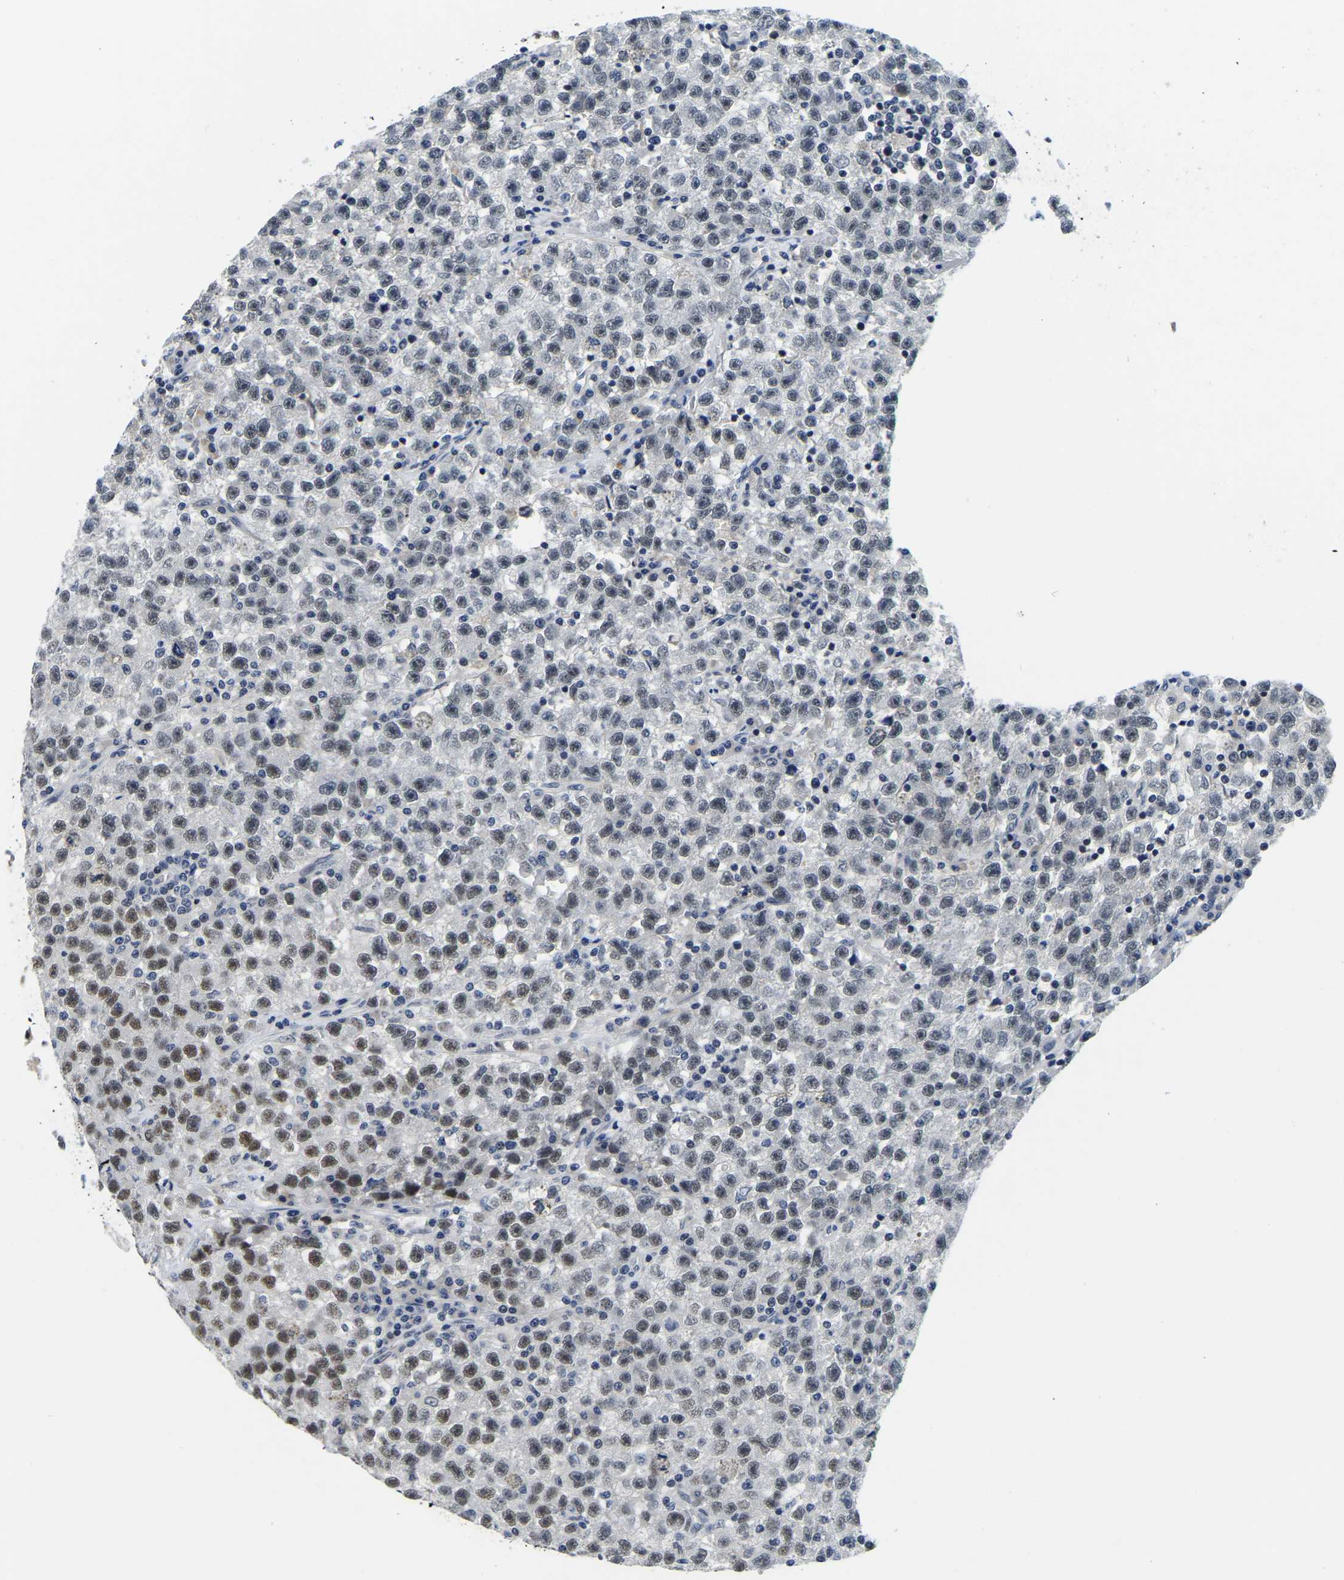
{"staining": {"intensity": "strong", "quantity": "25%-75%", "location": "nuclear"}, "tissue": "testis cancer", "cell_type": "Tumor cells", "image_type": "cancer", "snomed": [{"axis": "morphology", "description": "Seminoma, NOS"}, {"axis": "topography", "description": "Testis"}], "caption": "Protein positivity by immunohistochemistry demonstrates strong nuclear staining in about 25%-75% of tumor cells in testis seminoma.", "gene": "POLDIP3", "patient": {"sex": "male", "age": 22}}